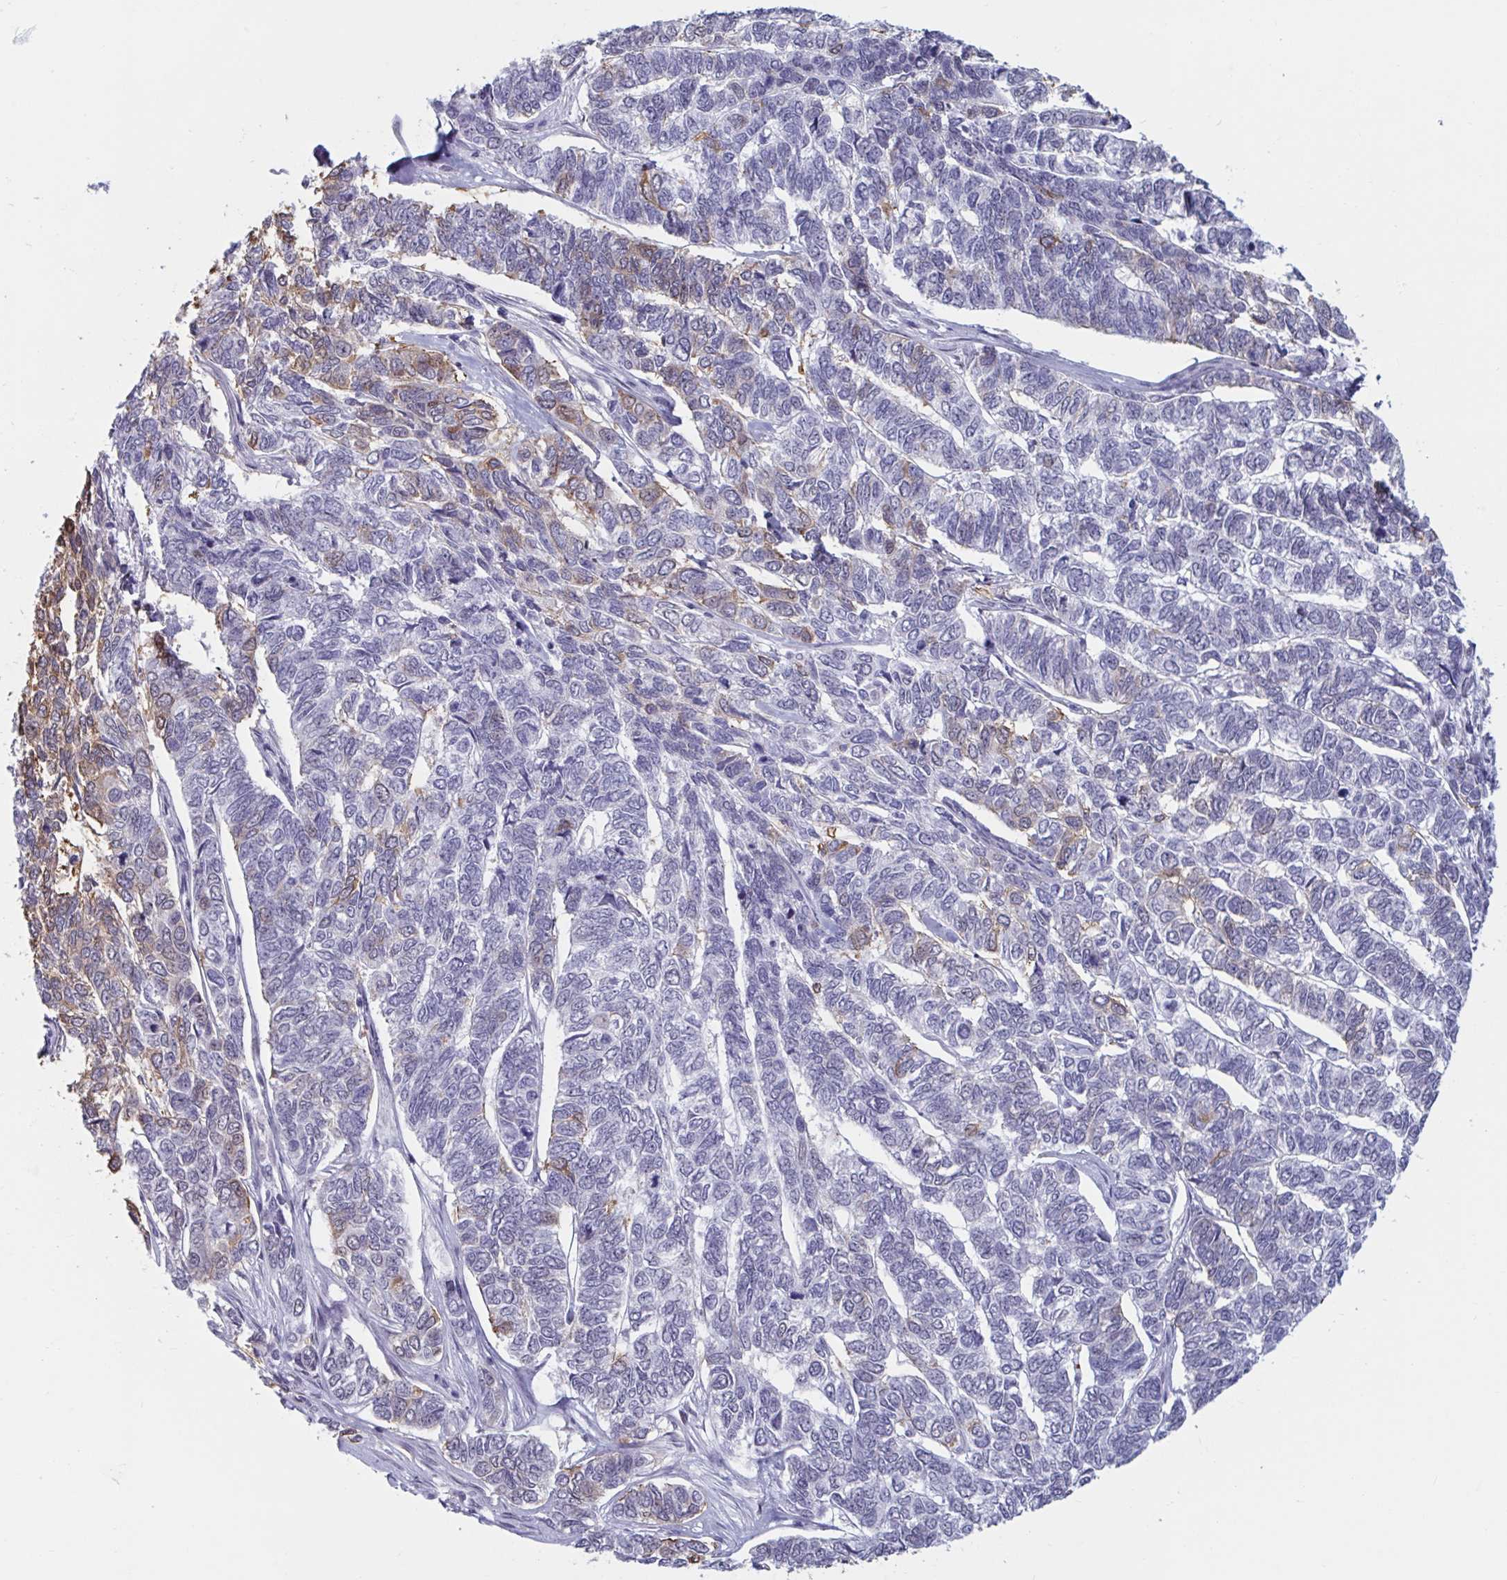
{"staining": {"intensity": "moderate", "quantity": "<25%", "location": "cytoplasmic/membranous"}, "tissue": "skin cancer", "cell_type": "Tumor cells", "image_type": "cancer", "snomed": [{"axis": "morphology", "description": "Basal cell carcinoma"}, {"axis": "topography", "description": "Skin"}], "caption": "Protein staining shows moderate cytoplasmic/membranous staining in about <25% of tumor cells in basal cell carcinoma (skin).", "gene": "HSD17B6", "patient": {"sex": "female", "age": 65}}